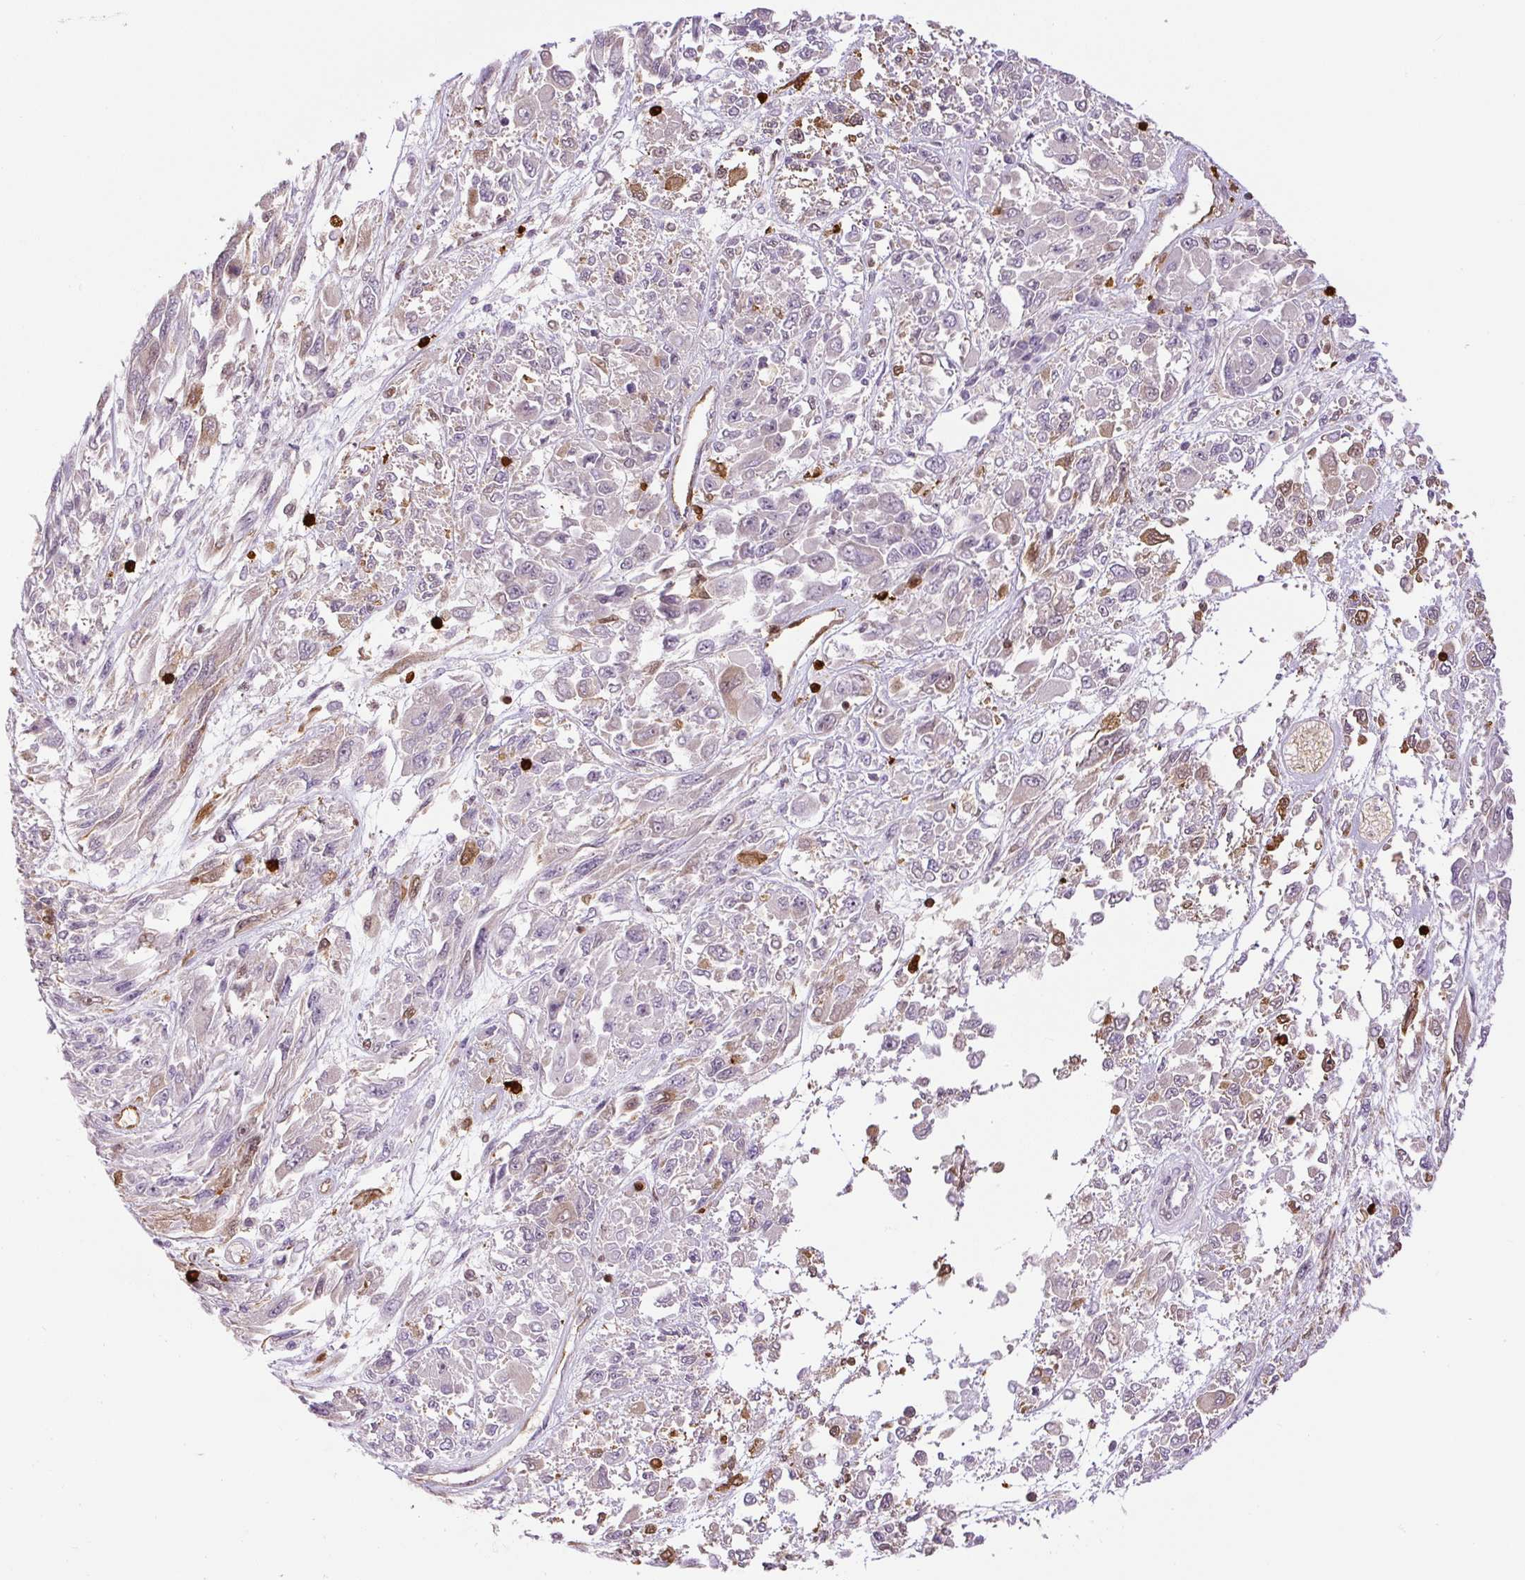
{"staining": {"intensity": "weak", "quantity": "<25%", "location": "cytoplasmic/membranous"}, "tissue": "melanoma", "cell_type": "Tumor cells", "image_type": "cancer", "snomed": [{"axis": "morphology", "description": "Malignant melanoma, NOS"}, {"axis": "topography", "description": "Skin"}], "caption": "Tumor cells are negative for protein expression in human melanoma. (DAB IHC, high magnification).", "gene": "S100A4", "patient": {"sex": "female", "age": 91}}